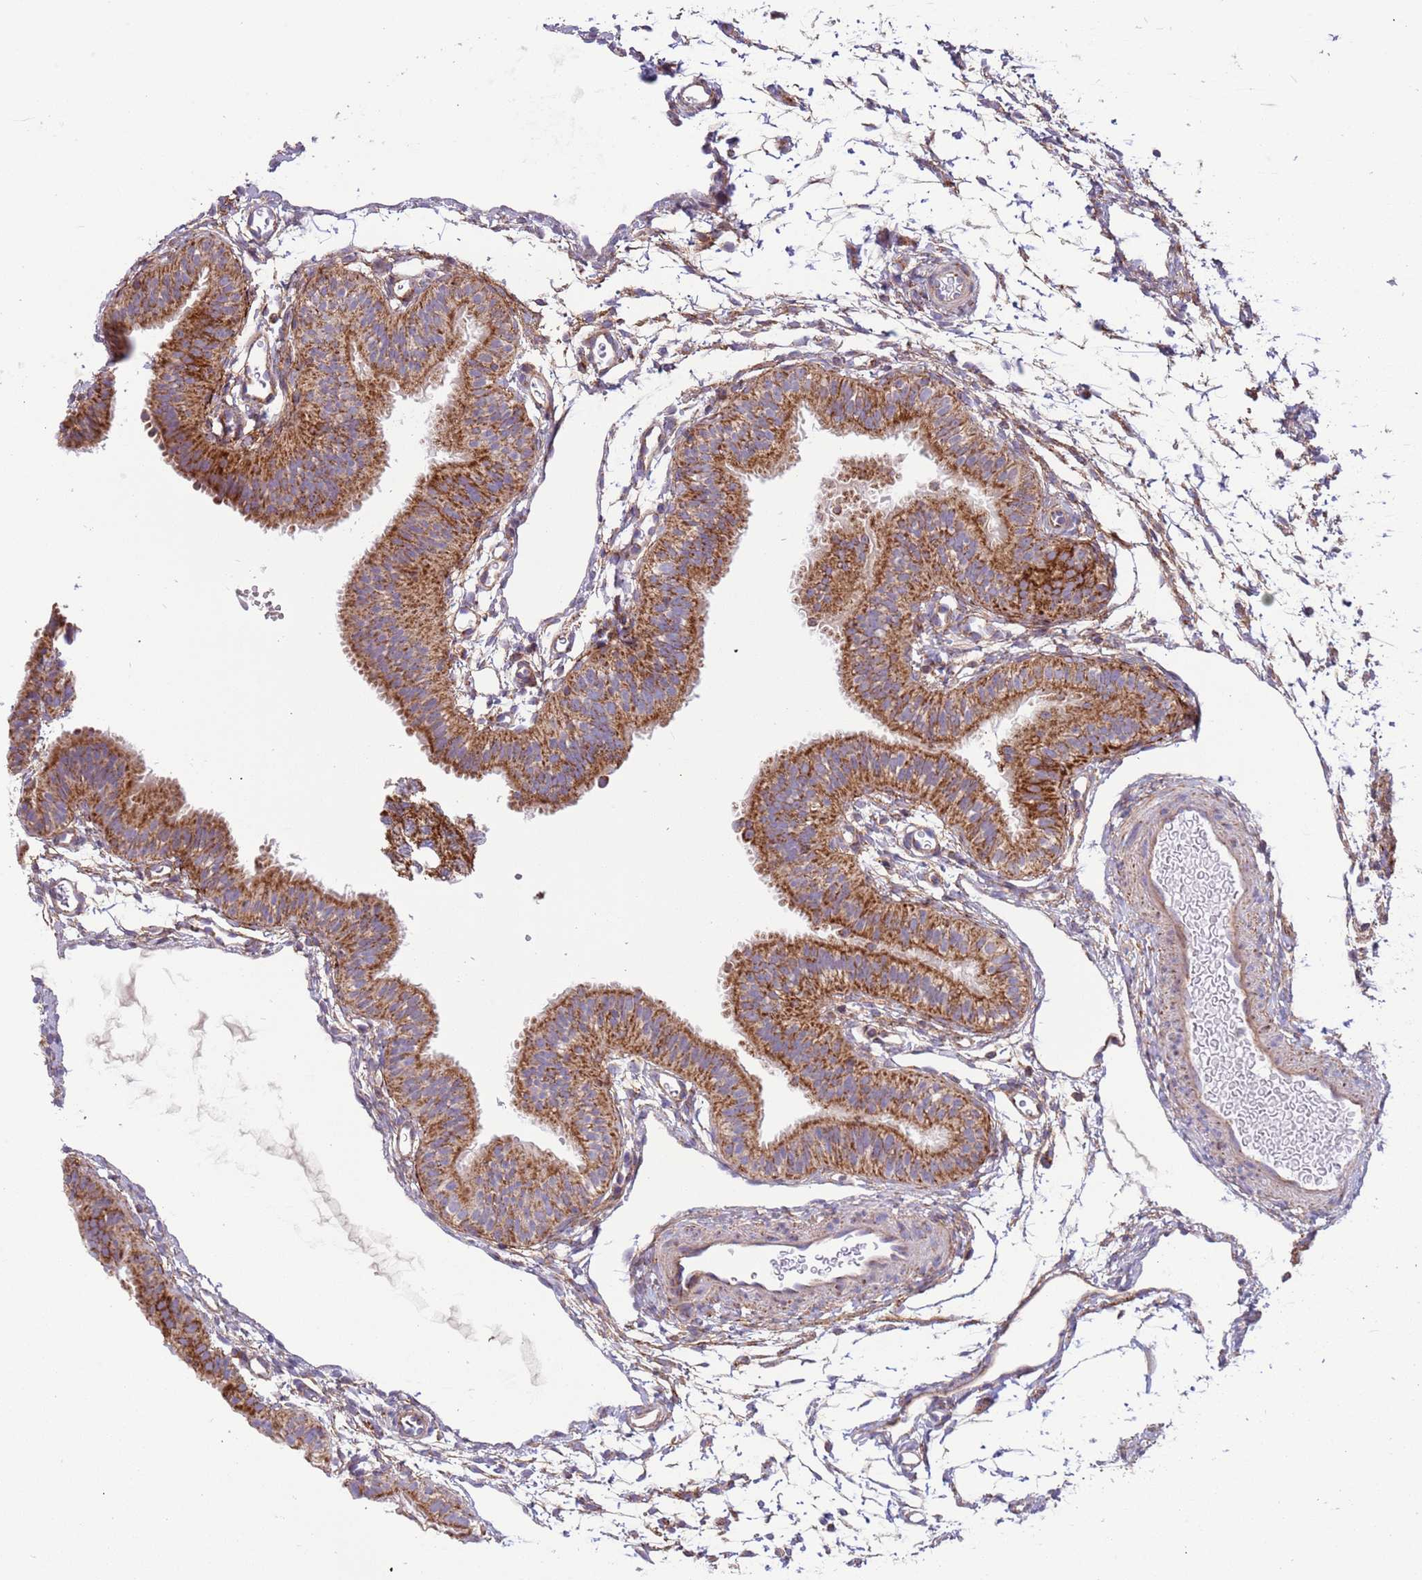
{"staining": {"intensity": "moderate", "quantity": ">75%", "location": "cytoplasmic/membranous"}, "tissue": "fallopian tube", "cell_type": "Glandular cells", "image_type": "normal", "snomed": [{"axis": "morphology", "description": "Normal tissue, NOS"}, {"axis": "topography", "description": "Fallopian tube"}], "caption": "Immunohistochemical staining of benign human fallopian tube demonstrates >75% levels of moderate cytoplasmic/membranous protein expression in approximately >75% of glandular cells.", "gene": "IRS4", "patient": {"sex": "female", "age": 35}}